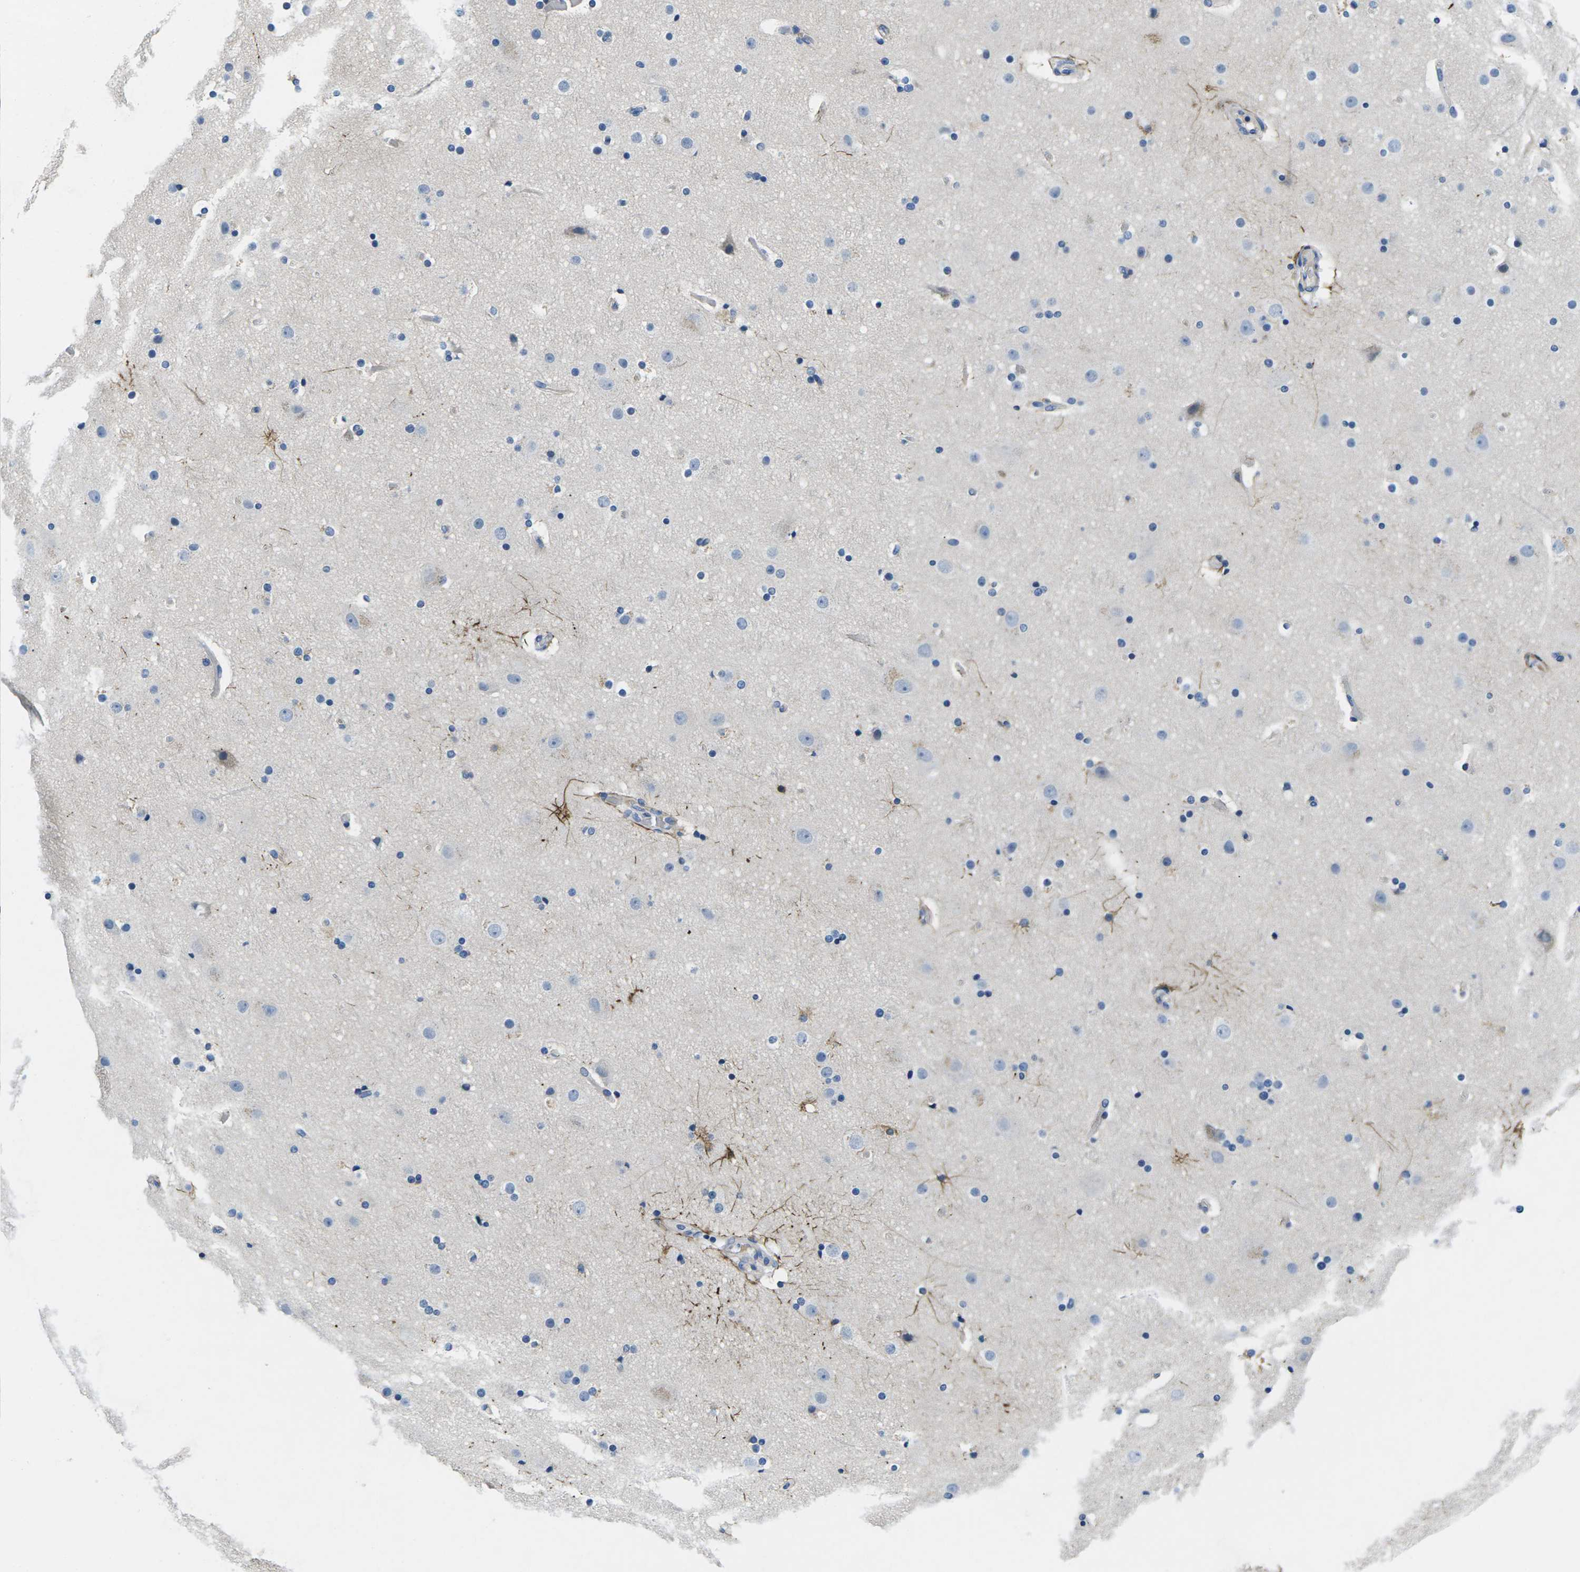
{"staining": {"intensity": "negative", "quantity": "none", "location": "none"}, "tissue": "cerebral cortex", "cell_type": "Endothelial cells", "image_type": "normal", "snomed": [{"axis": "morphology", "description": "Normal tissue, NOS"}, {"axis": "topography", "description": "Cerebral cortex"}], "caption": "This photomicrograph is of benign cerebral cortex stained with immunohistochemistry to label a protein in brown with the nuclei are counter-stained blue. There is no staining in endothelial cells. Nuclei are stained in blue.", "gene": "TSPAN2", "patient": {"sex": "male", "age": 57}}